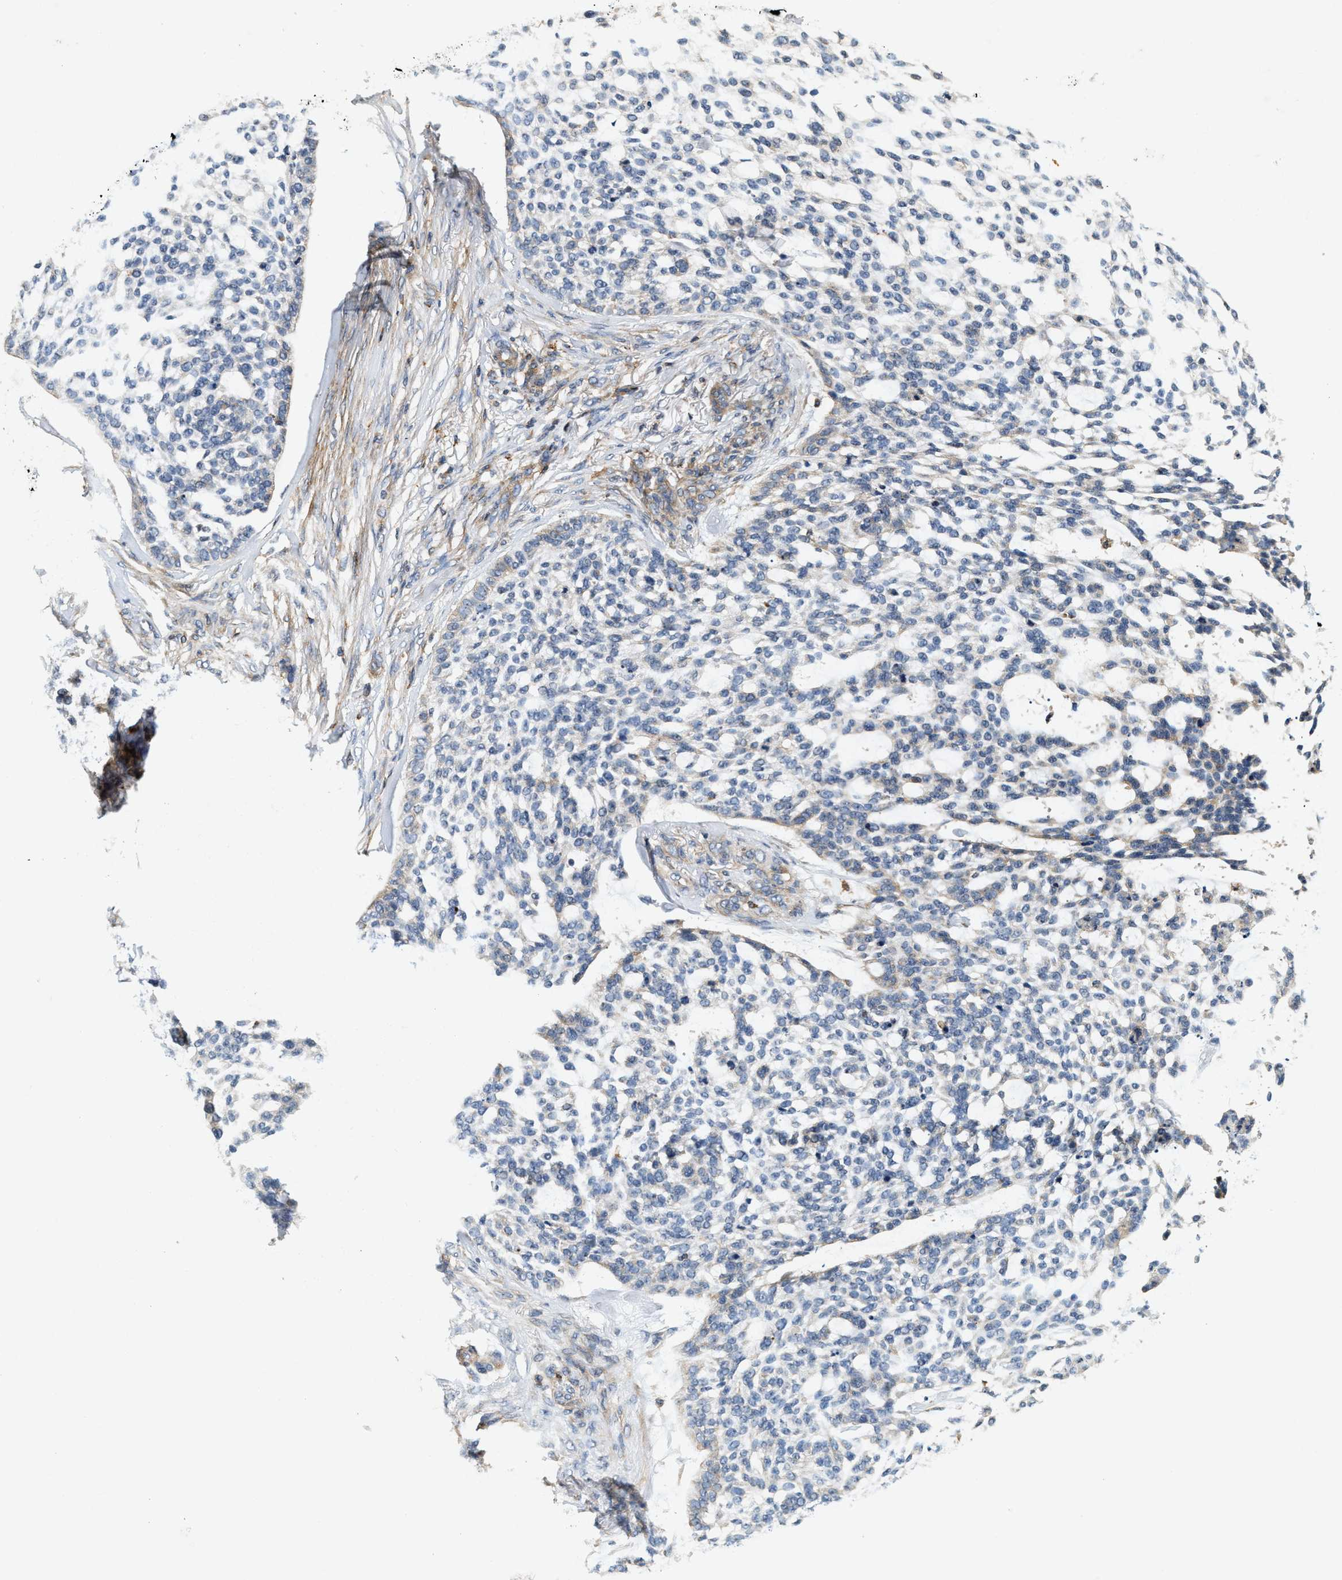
{"staining": {"intensity": "negative", "quantity": "none", "location": "none"}, "tissue": "skin cancer", "cell_type": "Tumor cells", "image_type": "cancer", "snomed": [{"axis": "morphology", "description": "Basal cell carcinoma"}, {"axis": "topography", "description": "Skin"}], "caption": "Immunohistochemistry (IHC) image of neoplastic tissue: human skin basal cell carcinoma stained with DAB demonstrates no significant protein staining in tumor cells.", "gene": "SAMD9", "patient": {"sex": "female", "age": 64}}